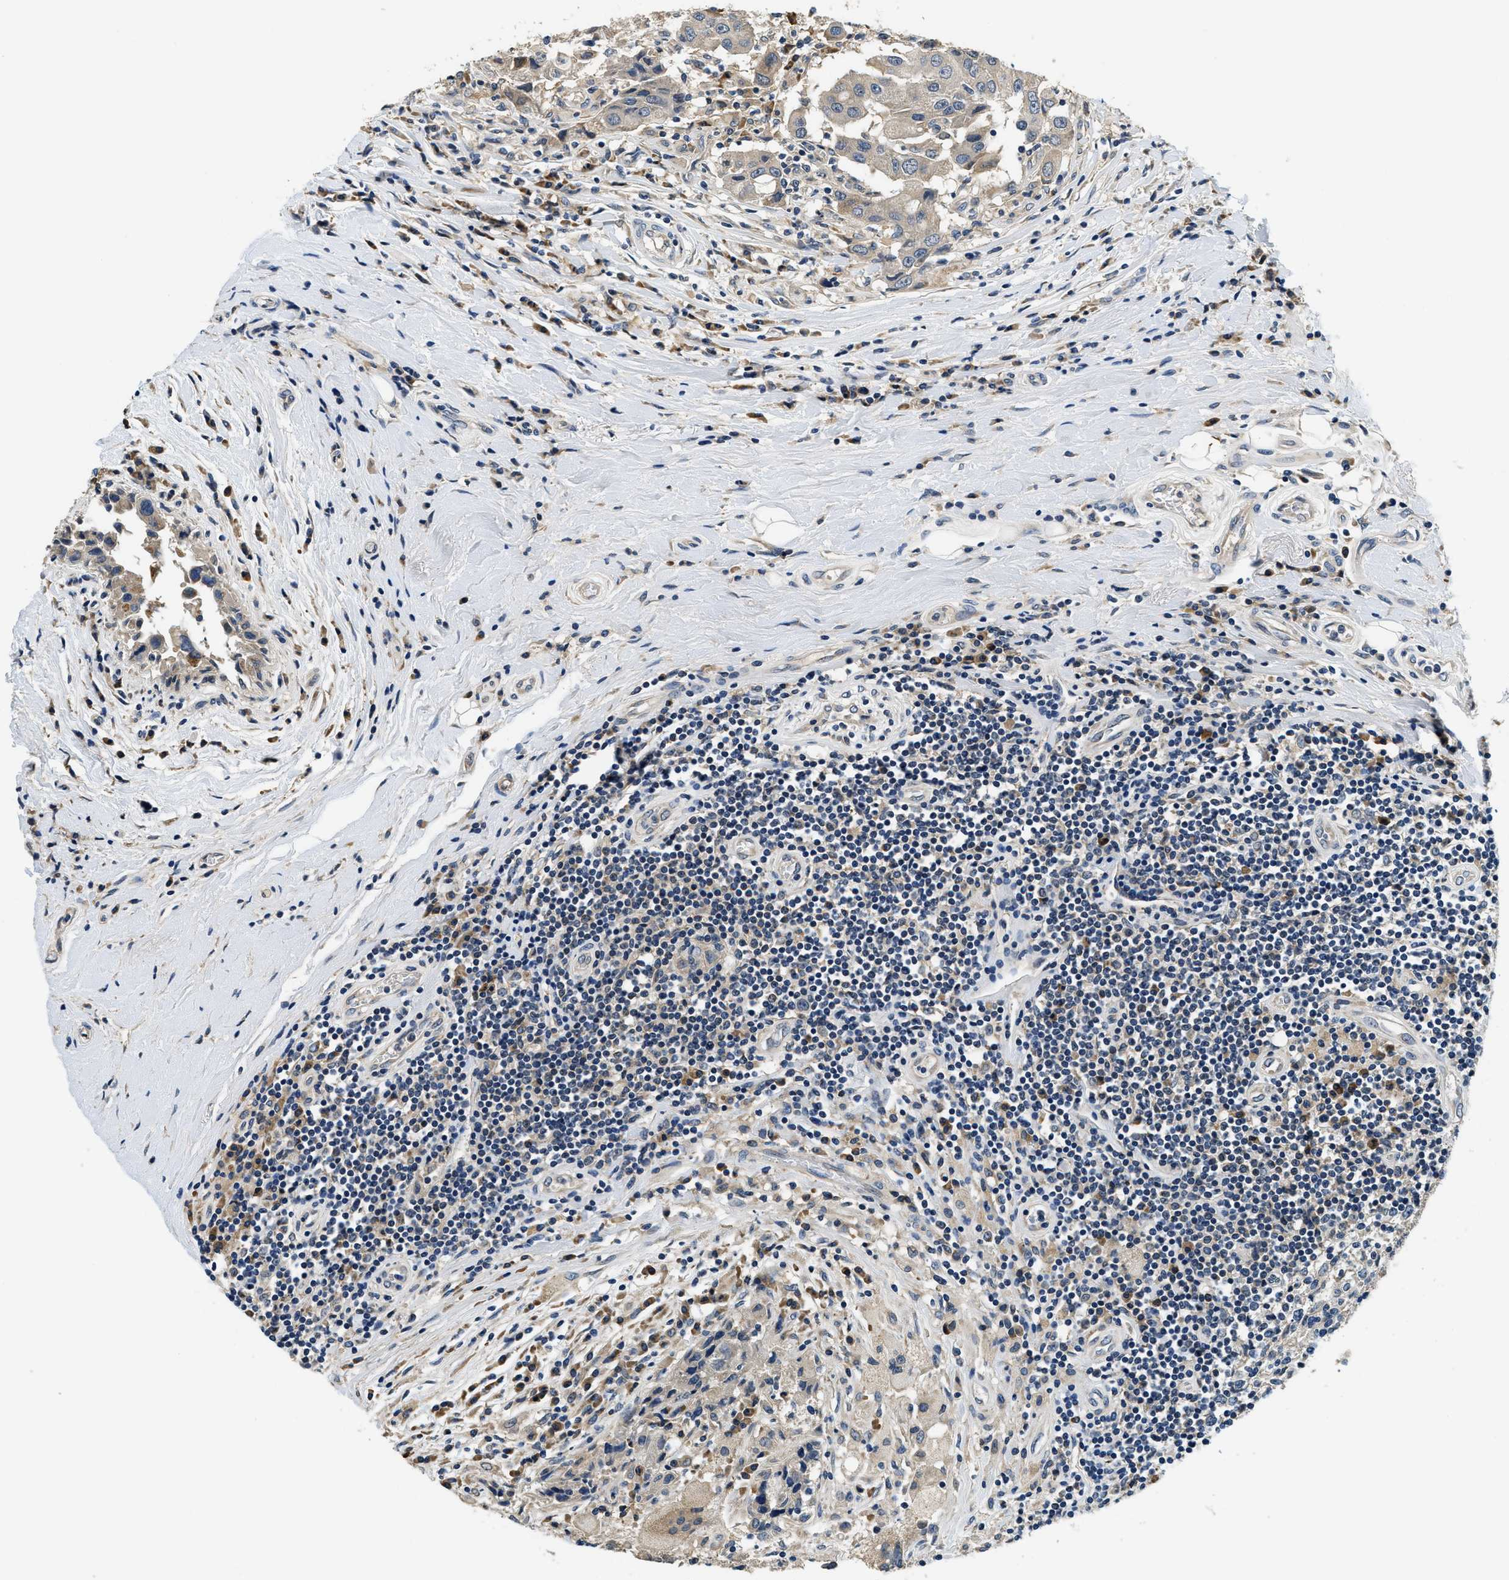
{"staining": {"intensity": "weak", "quantity": "<25%", "location": "cytoplasmic/membranous"}, "tissue": "breast cancer", "cell_type": "Tumor cells", "image_type": "cancer", "snomed": [{"axis": "morphology", "description": "Duct carcinoma"}, {"axis": "topography", "description": "Breast"}], "caption": "Immunohistochemical staining of human breast intraductal carcinoma displays no significant positivity in tumor cells. (Brightfield microscopy of DAB immunohistochemistry at high magnification).", "gene": "ALDH3A2", "patient": {"sex": "female", "age": 27}}